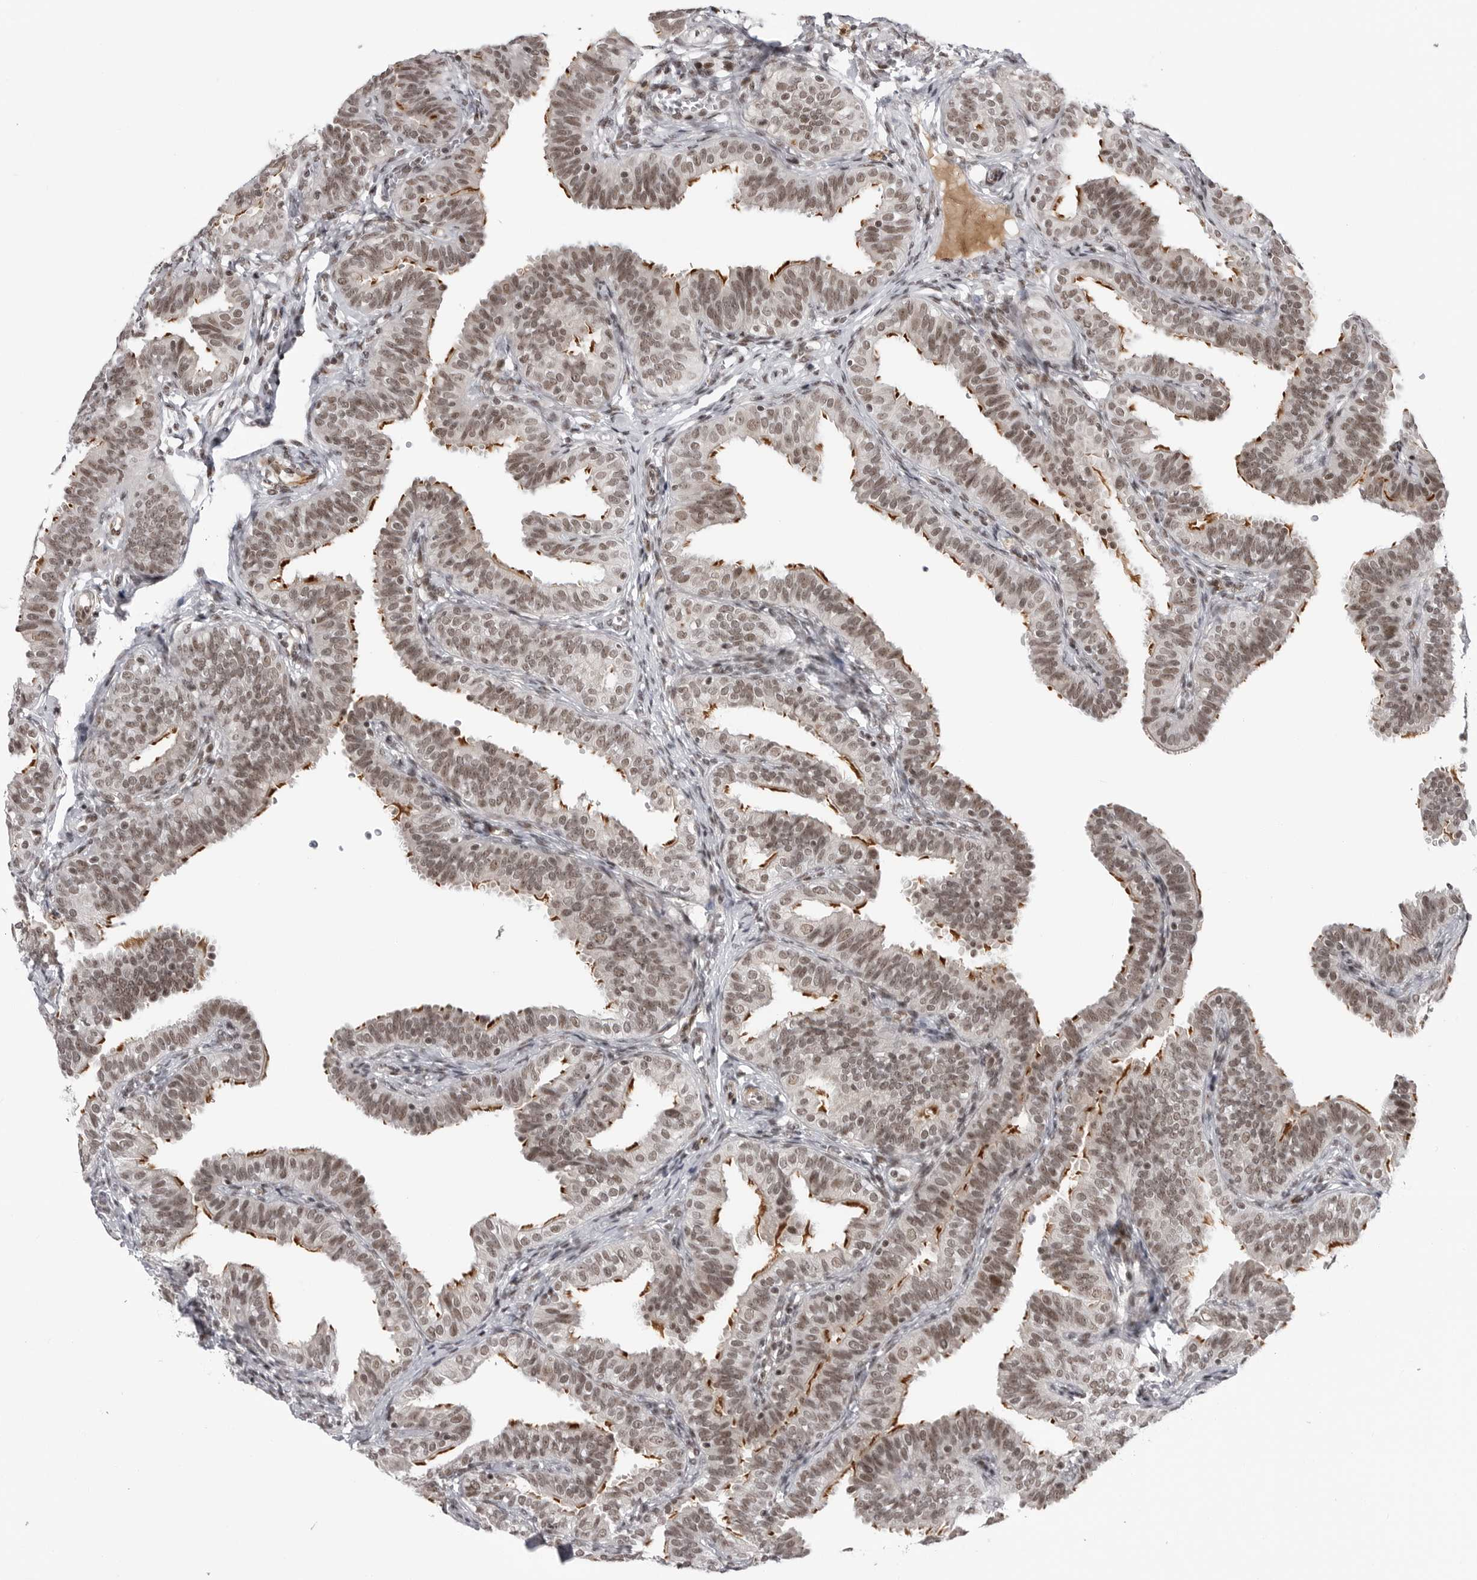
{"staining": {"intensity": "moderate", "quantity": "25%-75%", "location": "cytoplasmic/membranous,nuclear"}, "tissue": "fallopian tube", "cell_type": "Glandular cells", "image_type": "normal", "snomed": [{"axis": "morphology", "description": "Normal tissue, NOS"}, {"axis": "topography", "description": "Fallopian tube"}], "caption": "Immunohistochemical staining of benign fallopian tube shows medium levels of moderate cytoplasmic/membranous,nuclear positivity in about 25%-75% of glandular cells.", "gene": "TRIM66", "patient": {"sex": "female", "age": 35}}